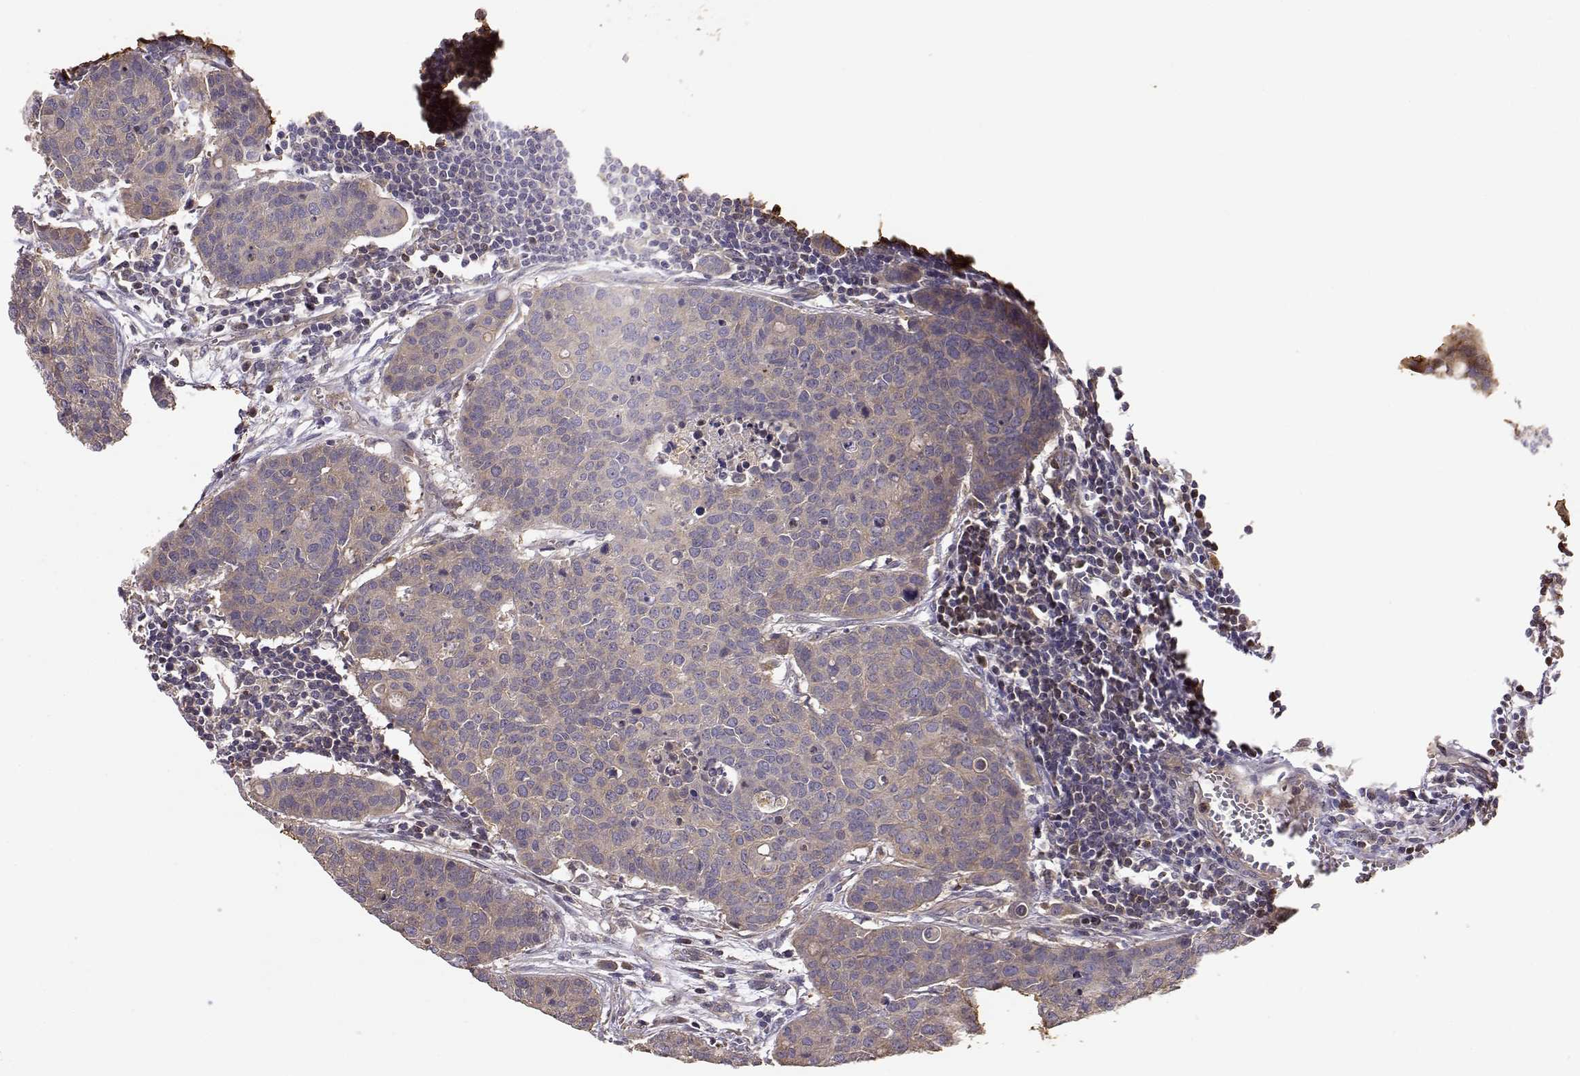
{"staining": {"intensity": "weak", "quantity": ">75%", "location": "cytoplasmic/membranous"}, "tissue": "carcinoid", "cell_type": "Tumor cells", "image_type": "cancer", "snomed": [{"axis": "morphology", "description": "Carcinoid, malignant, NOS"}, {"axis": "topography", "description": "Colon"}], "caption": "Protein expression analysis of carcinoid shows weak cytoplasmic/membranous positivity in about >75% of tumor cells.", "gene": "CRIM1", "patient": {"sex": "male", "age": 81}}